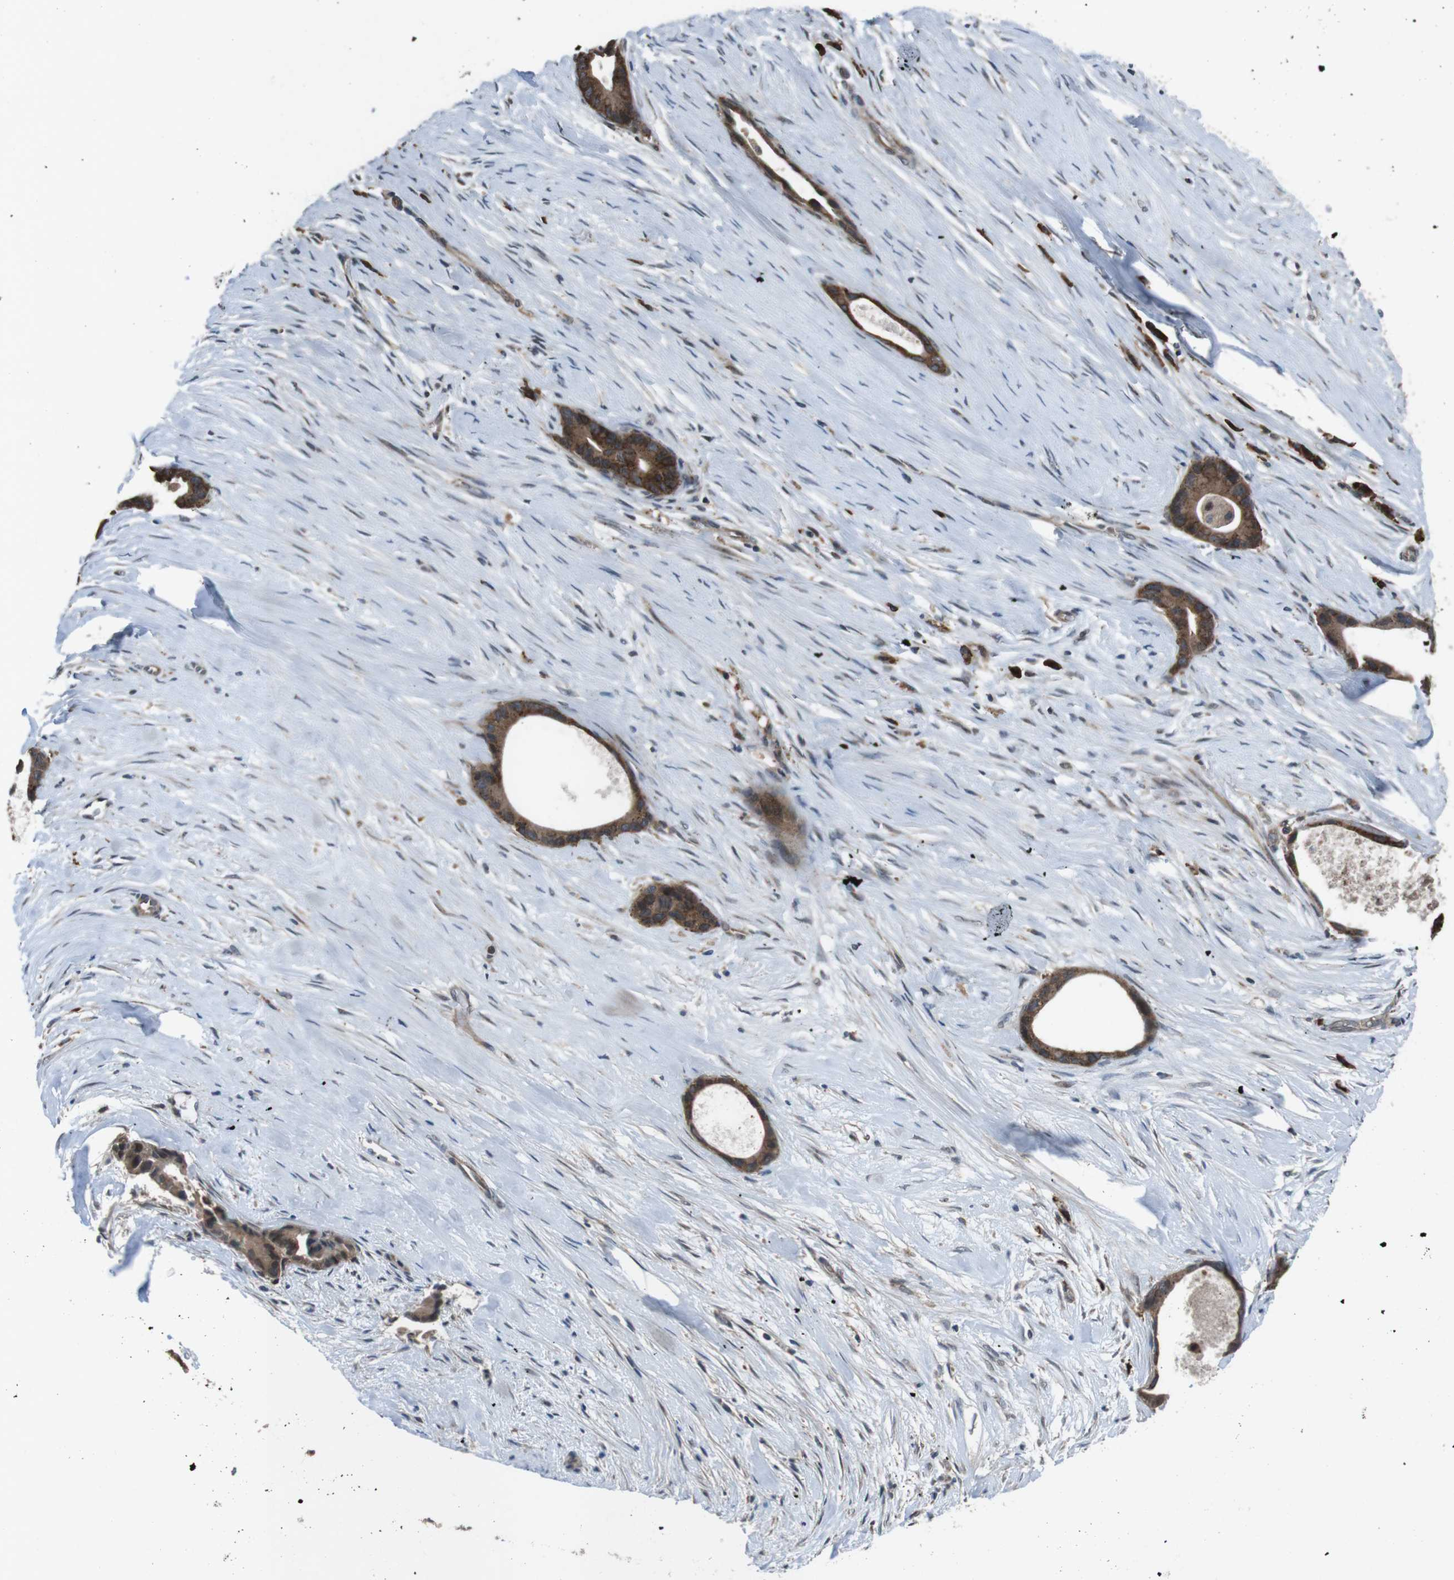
{"staining": {"intensity": "strong", "quantity": ">75%", "location": "cytoplasmic/membranous"}, "tissue": "liver cancer", "cell_type": "Tumor cells", "image_type": "cancer", "snomed": [{"axis": "morphology", "description": "Cholangiocarcinoma"}, {"axis": "topography", "description": "Liver"}], "caption": "Immunohistochemical staining of human liver cancer (cholangiocarcinoma) reveals high levels of strong cytoplasmic/membranous positivity in approximately >75% of tumor cells.", "gene": "SLC22A23", "patient": {"sex": "female", "age": 55}}